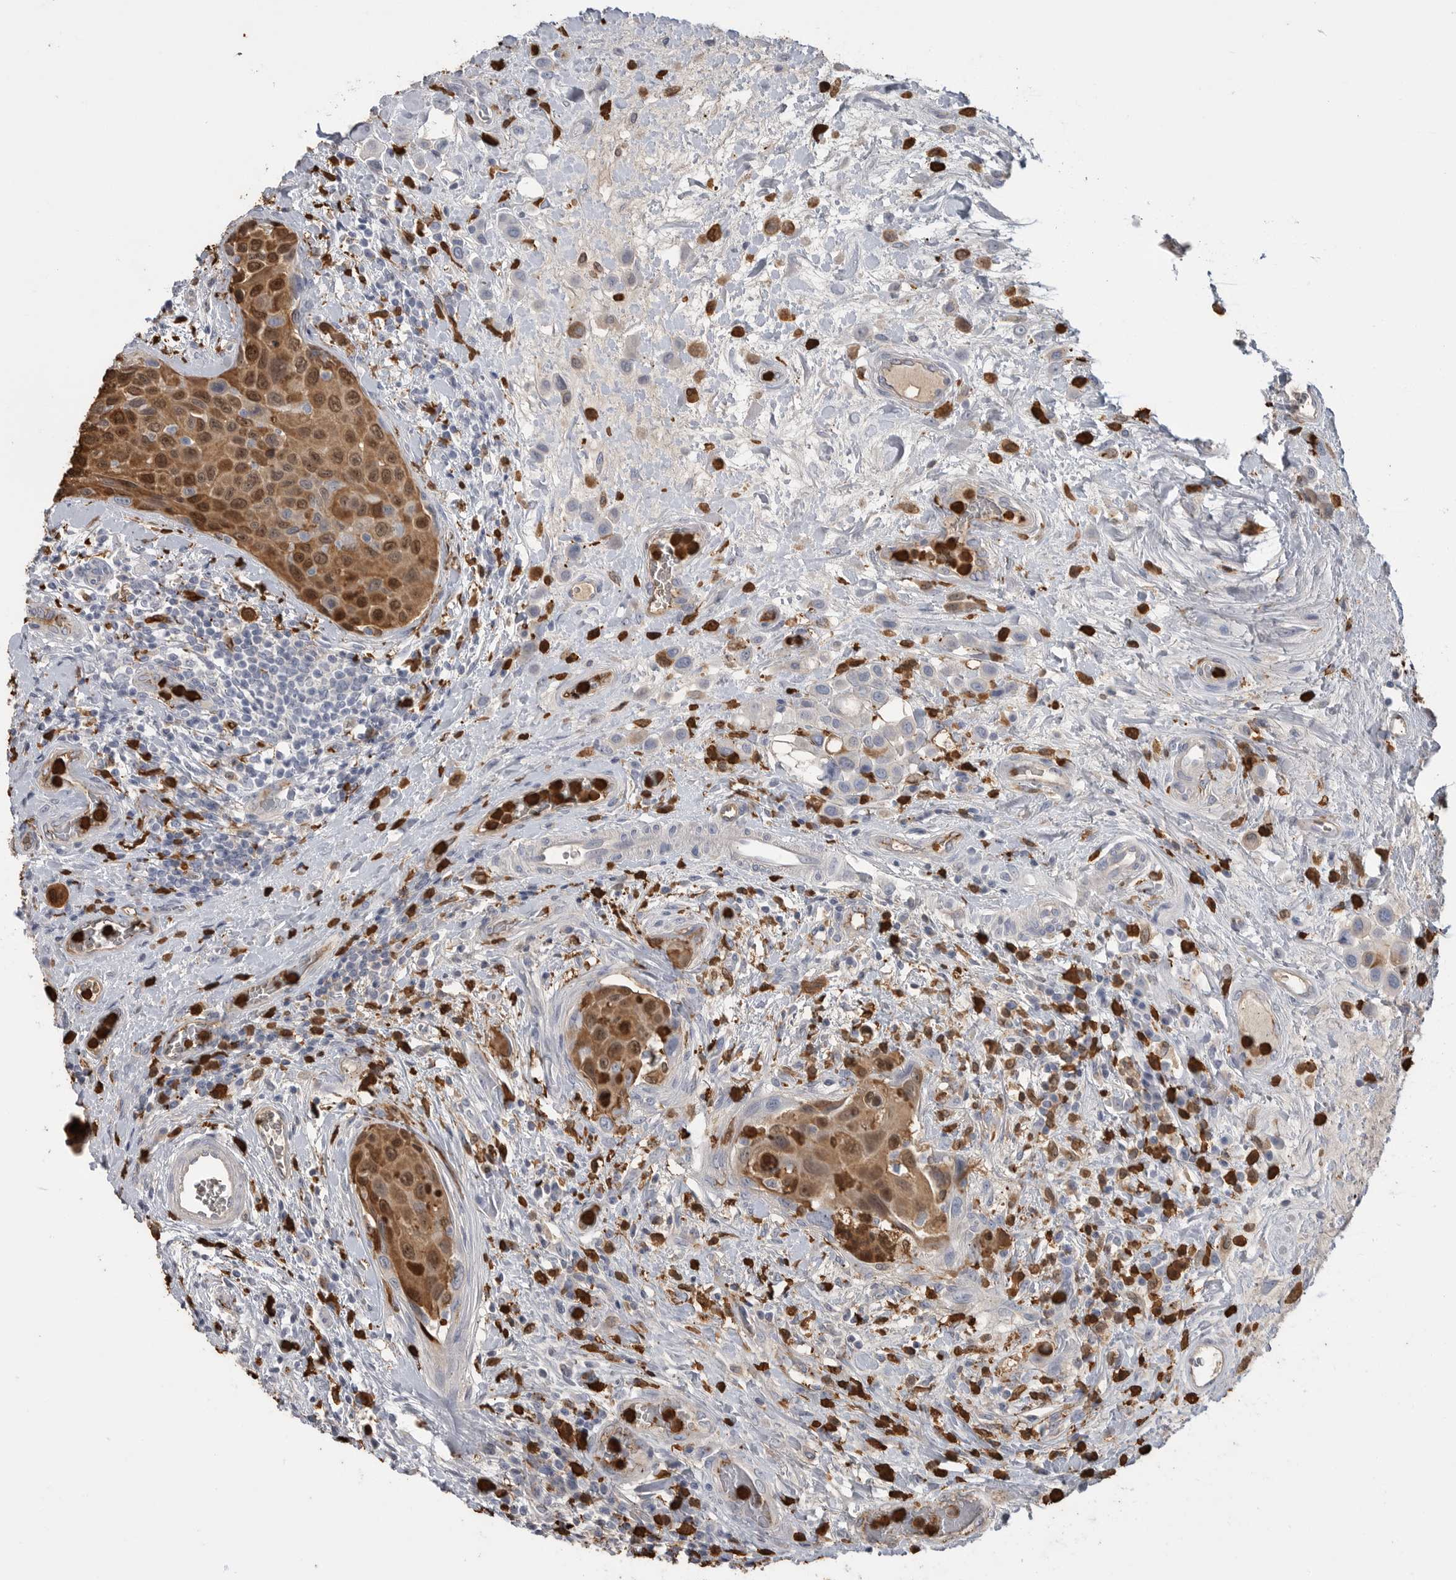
{"staining": {"intensity": "moderate", "quantity": ">75%", "location": "cytoplasmic/membranous,nuclear"}, "tissue": "urothelial cancer", "cell_type": "Tumor cells", "image_type": "cancer", "snomed": [{"axis": "morphology", "description": "Urothelial carcinoma, High grade"}, {"axis": "topography", "description": "Urinary bladder"}], "caption": "Urothelial cancer stained with a brown dye displays moderate cytoplasmic/membranous and nuclear positive expression in approximately >75% of tumor cells.", "gene": "CYB561D1", "patient": {"sex": "male", "age": 50}}